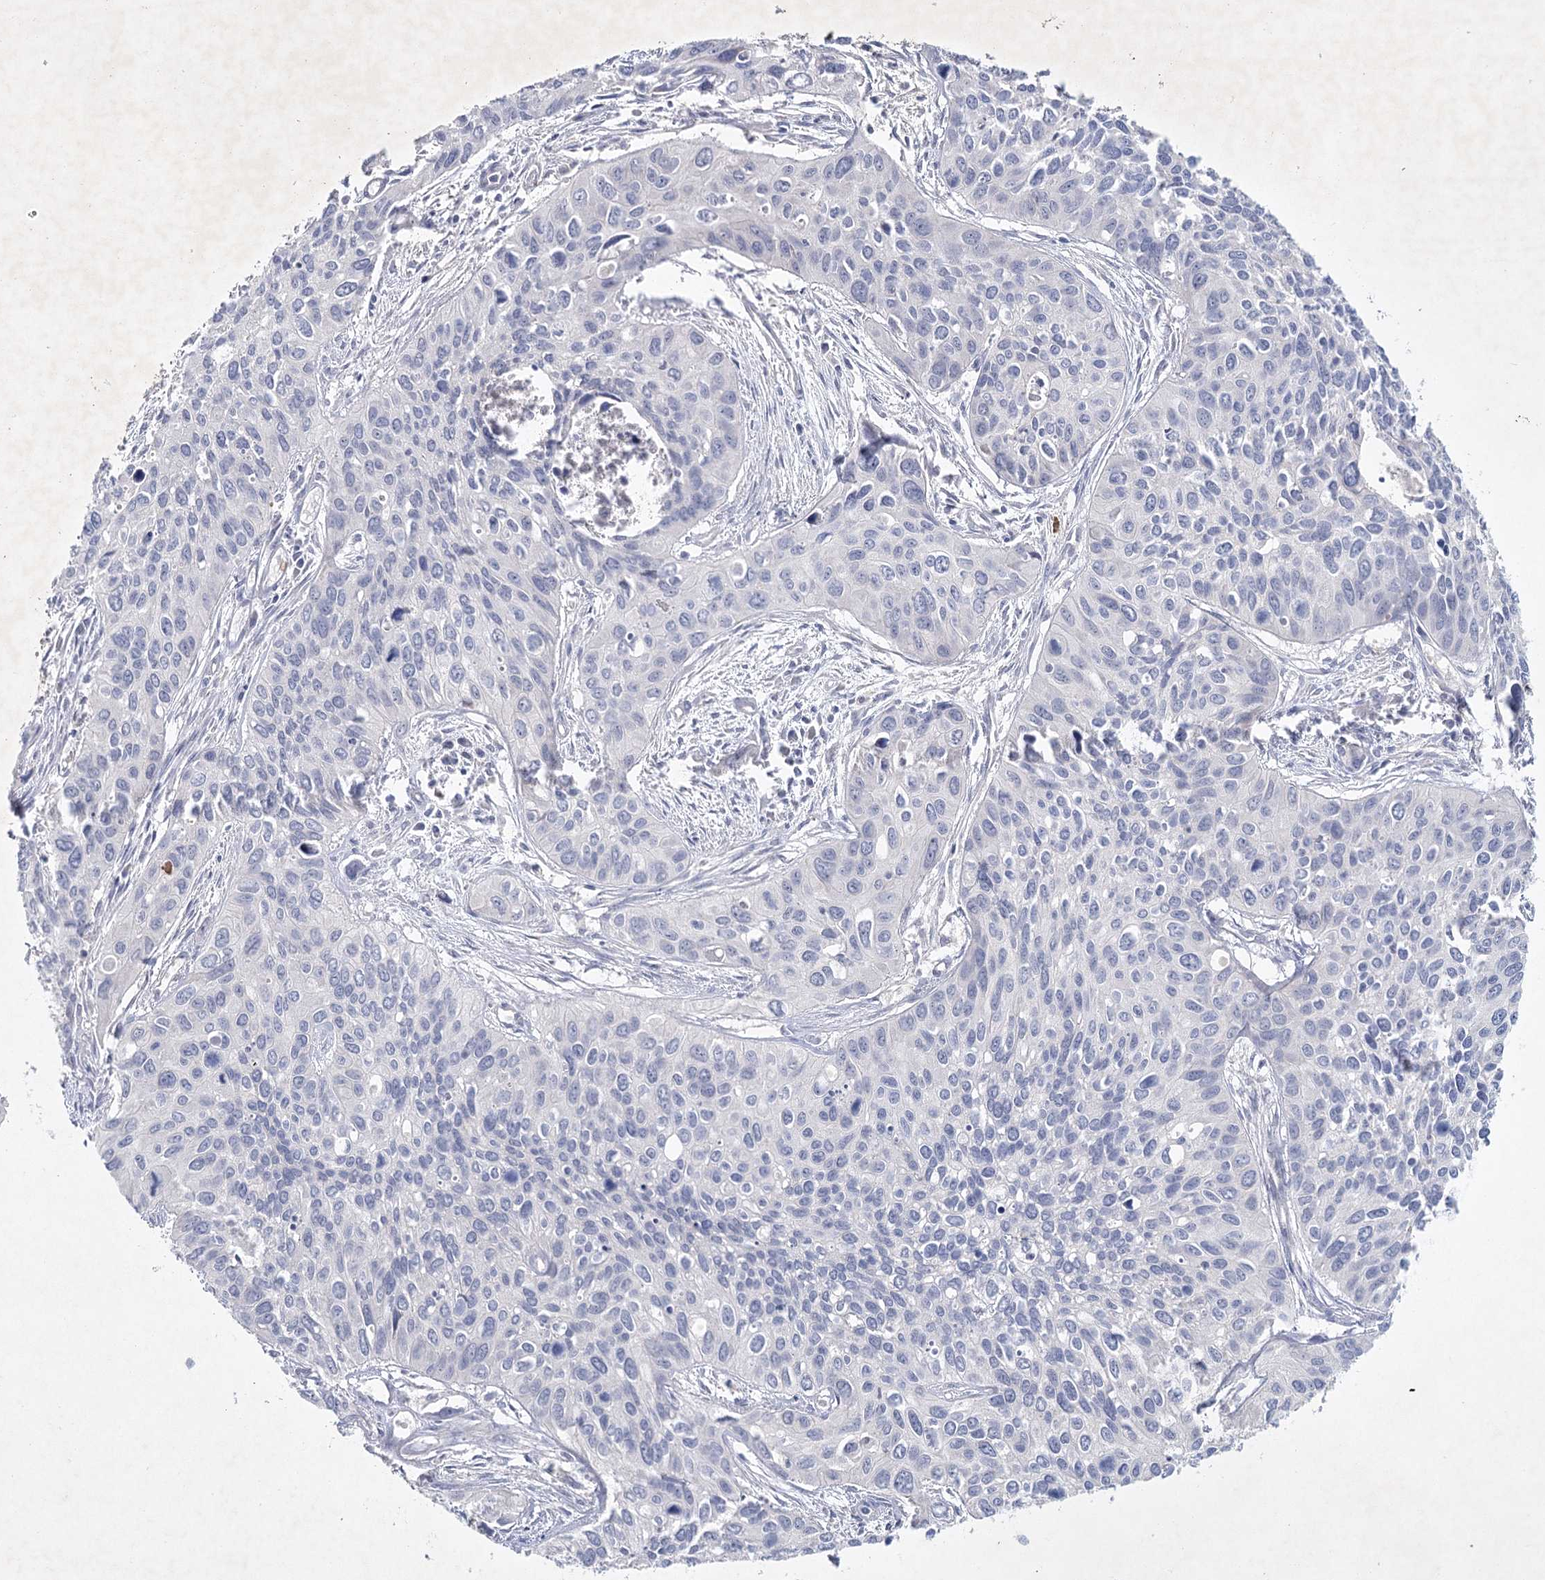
{"staining": {"intensity": "negative", "quantity": "none", "location": "none"}, "tissue": "cervical cancer", "cell_type": "Tumor cells", "image_type": "cancer", "snomed": [{"axis": "morphology", "description": "Squamous cell carcinoma, NOS"}, {"axis": "topography", "description": "Cervix"}], "caption": "Immunohistochemical staining of cervical cancer (squamous cell carcinoma) reveals no significant positivity in tumor cells. The staining was performed using DAB to visualize the protein expression in brown, while the nuclei were stained in blue with hematoxylin (Magnification: 20x).", "gene": "MAP3K13", "patient": {"sex": "female", "age": 55}}